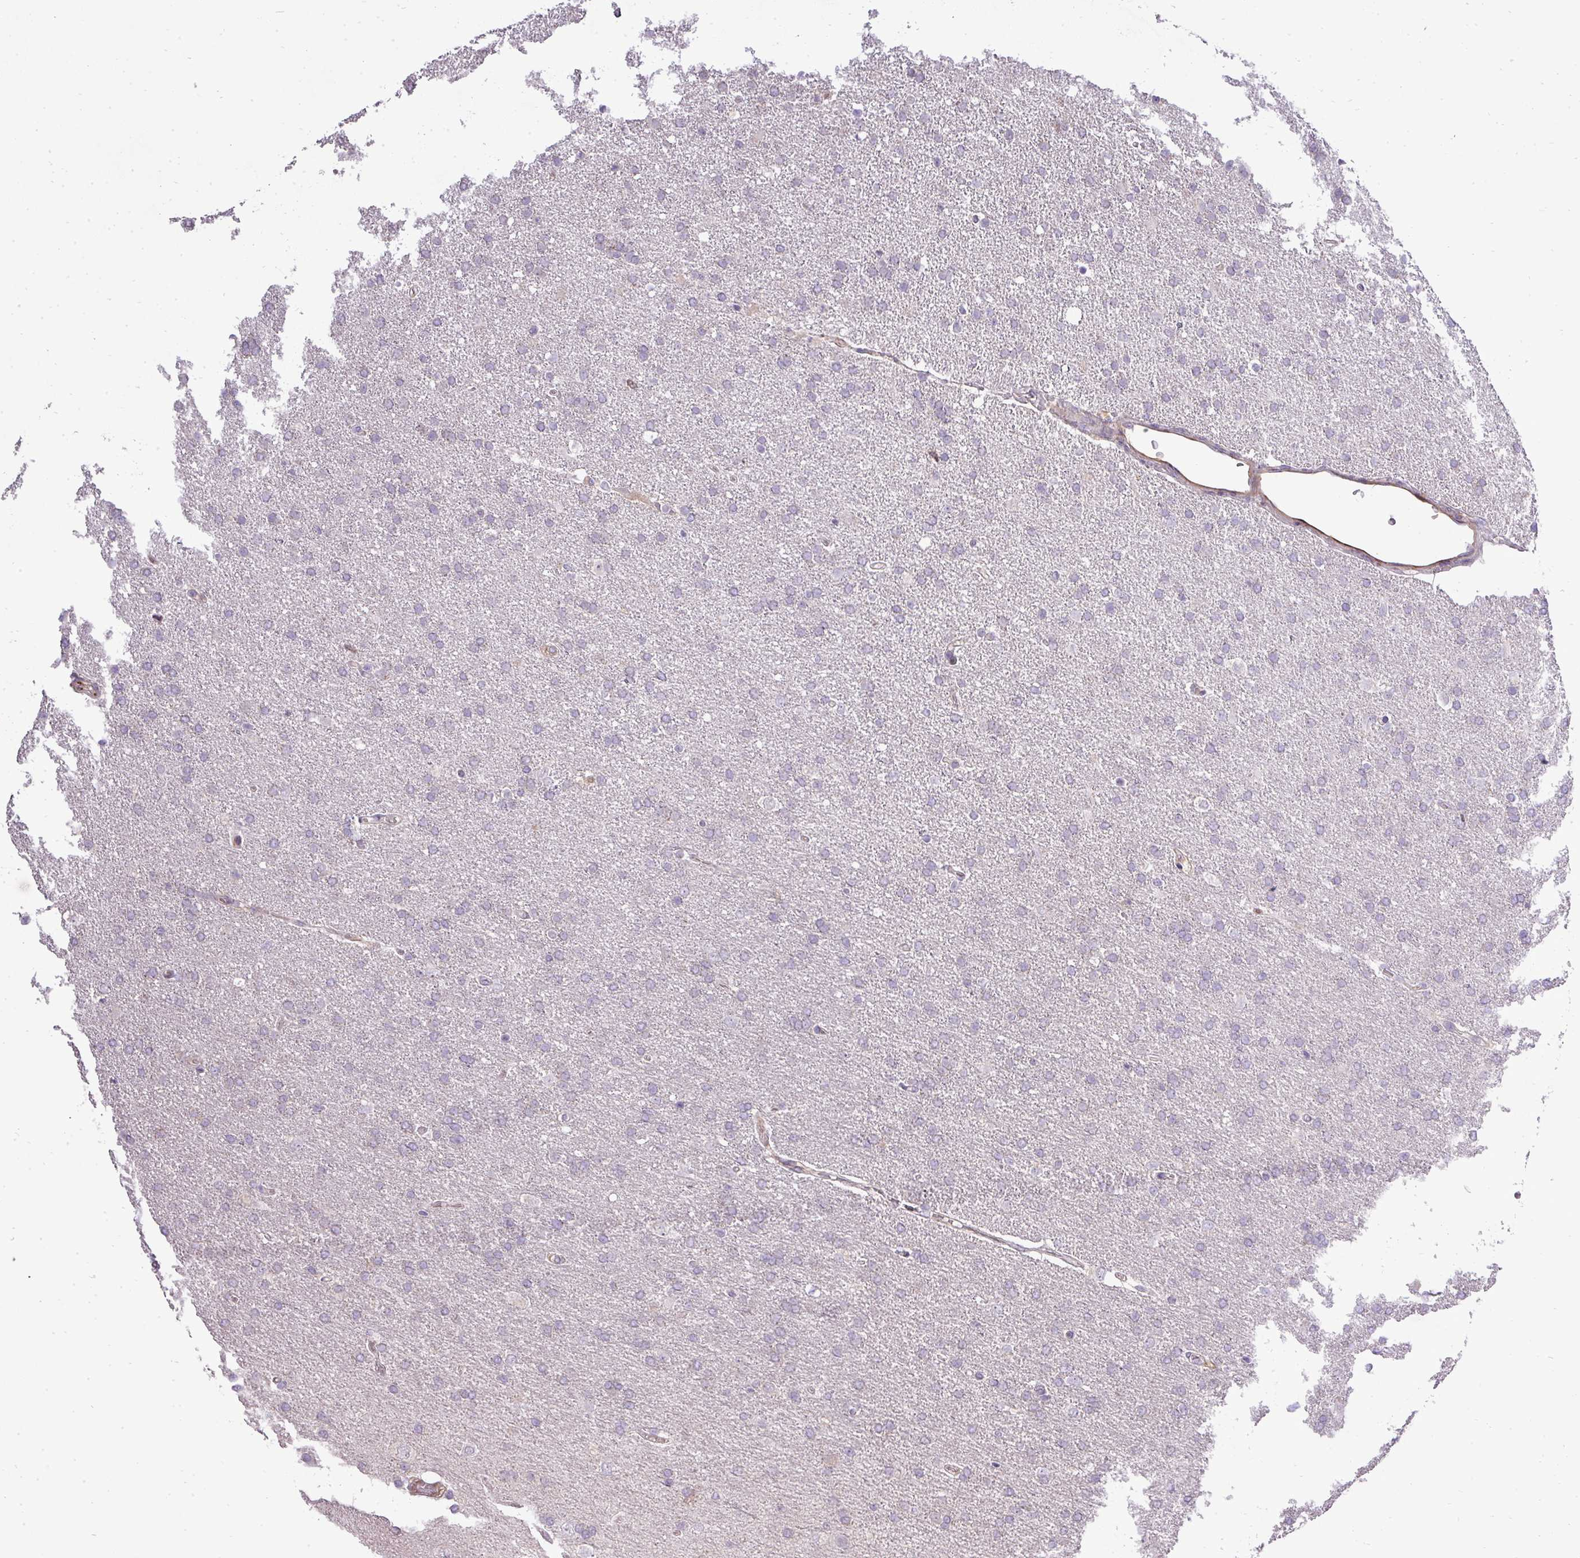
{"staining": {"intensity": "negative", "quantity": "none", "location": "none"}, "tissue": "glioma", "cell_type": "Tumor cells", "image_type": "cancer", "snomed": [{"axis": "morphology", "description": "Glioma, malignant, High grade"}, {"axis": "topography", "description": "Brain"}], "caption": "Immunohistochemistry (IHC) photomicrograph of human malignant glioma (high-grade) stained for a protein (brown), which demonstrates no expression in tumor cells.", "gene": "PDRG1", "patient": {"sex": "male", "age": 72}}